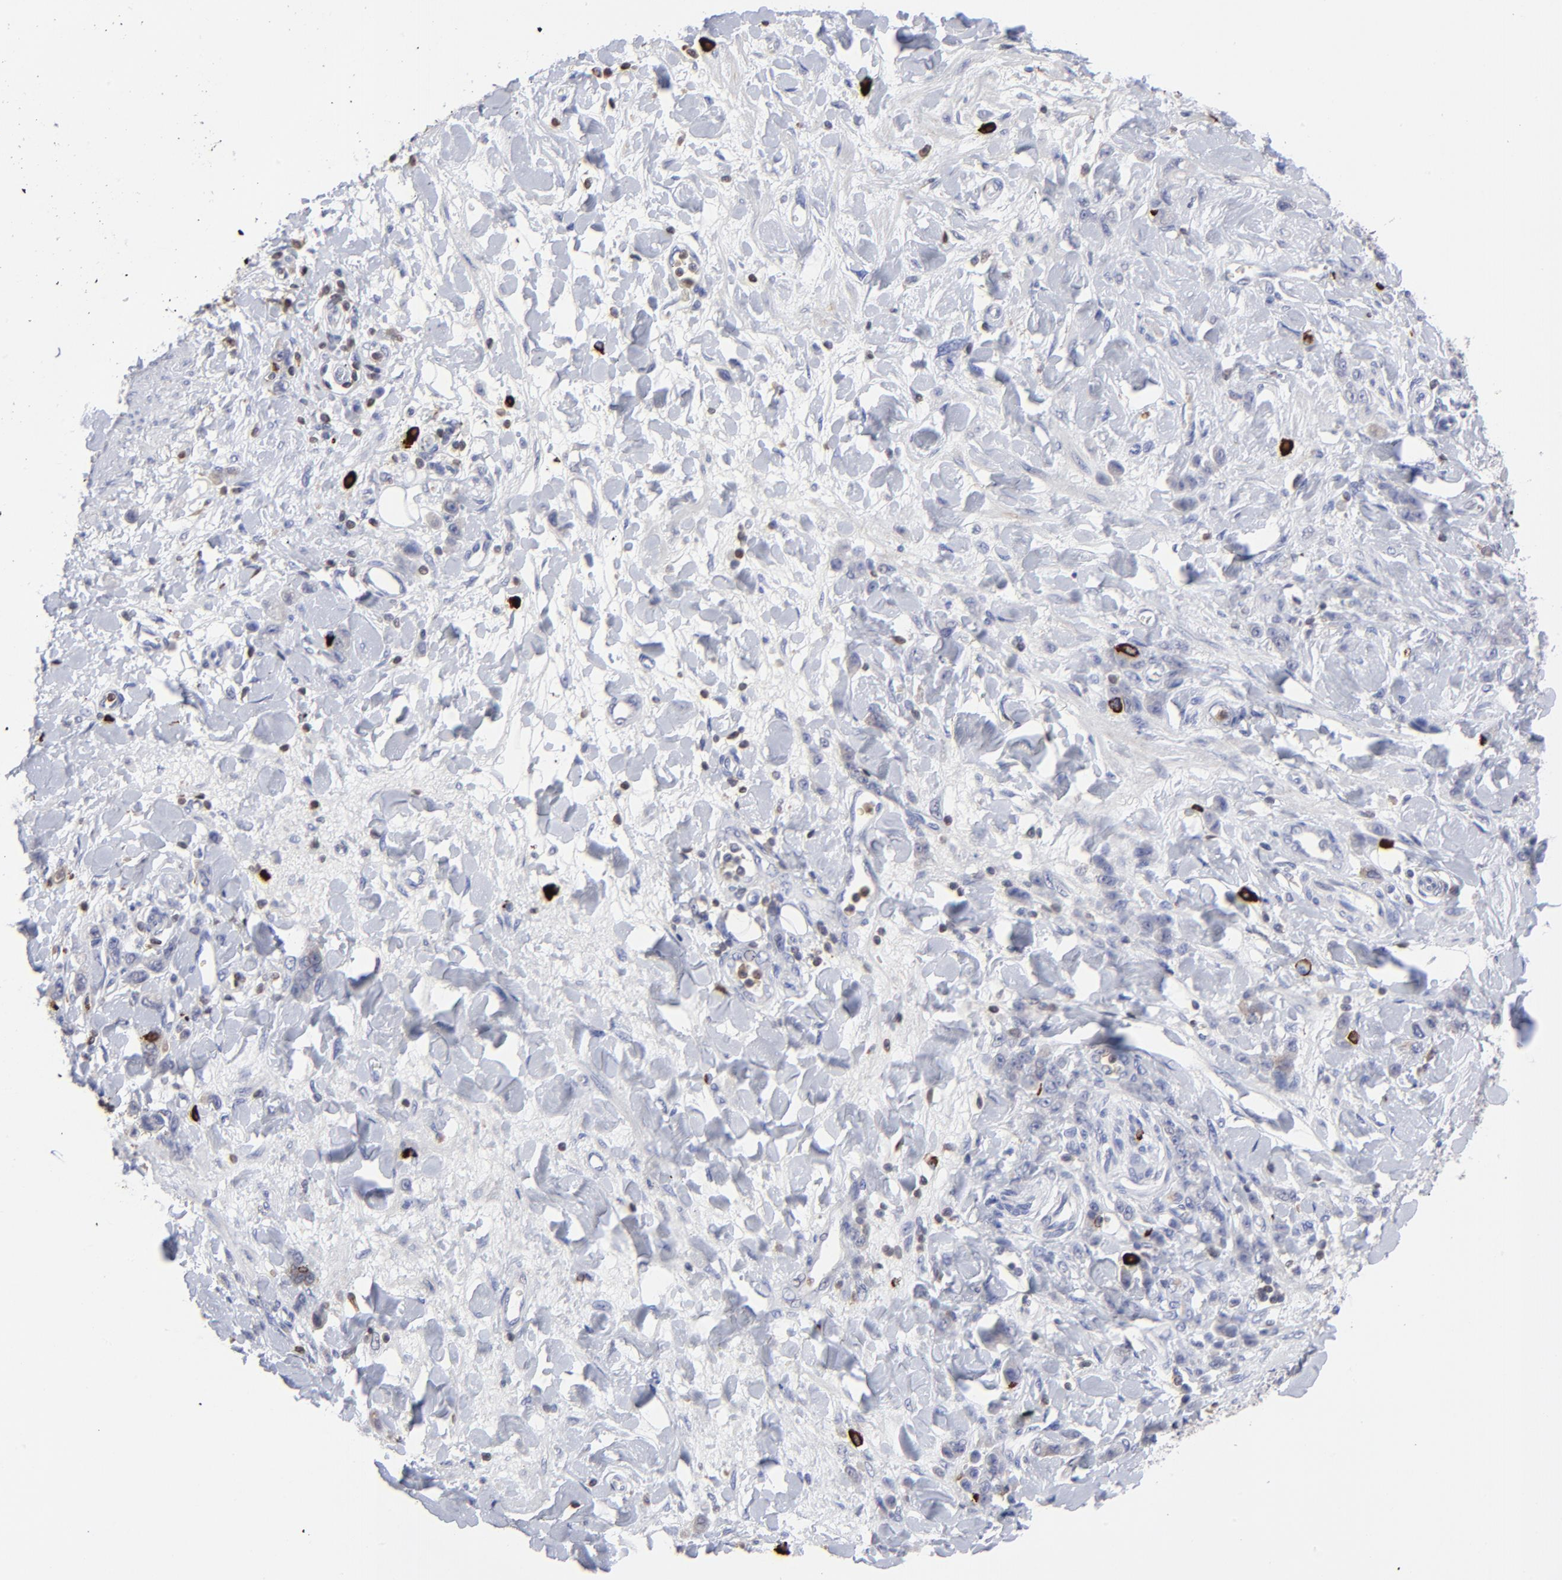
{"staining": {"intensity": "weak", "quantity": ">75%", "location": "cytoplasmic/membranous"}, "tissue": "stomach cancer", "cell_type": "Tumor cells", "image_type": "cancer", "snomed": [{"axis": "morphology", "description": "Normal tissue, NOS"}, {"axis": "morphology", "description": "Adenocarcinoma, NOS"}, {"axis": "topography", "description": "Stomach"}], "caption": "Brown immunohistochemical staining in human stomach cancer reveals weak cytoplasmic/membranous expression in about >75% of tumor cells.", "gene": "TBXT", "patient": {"sex": "male", "age": 82}}